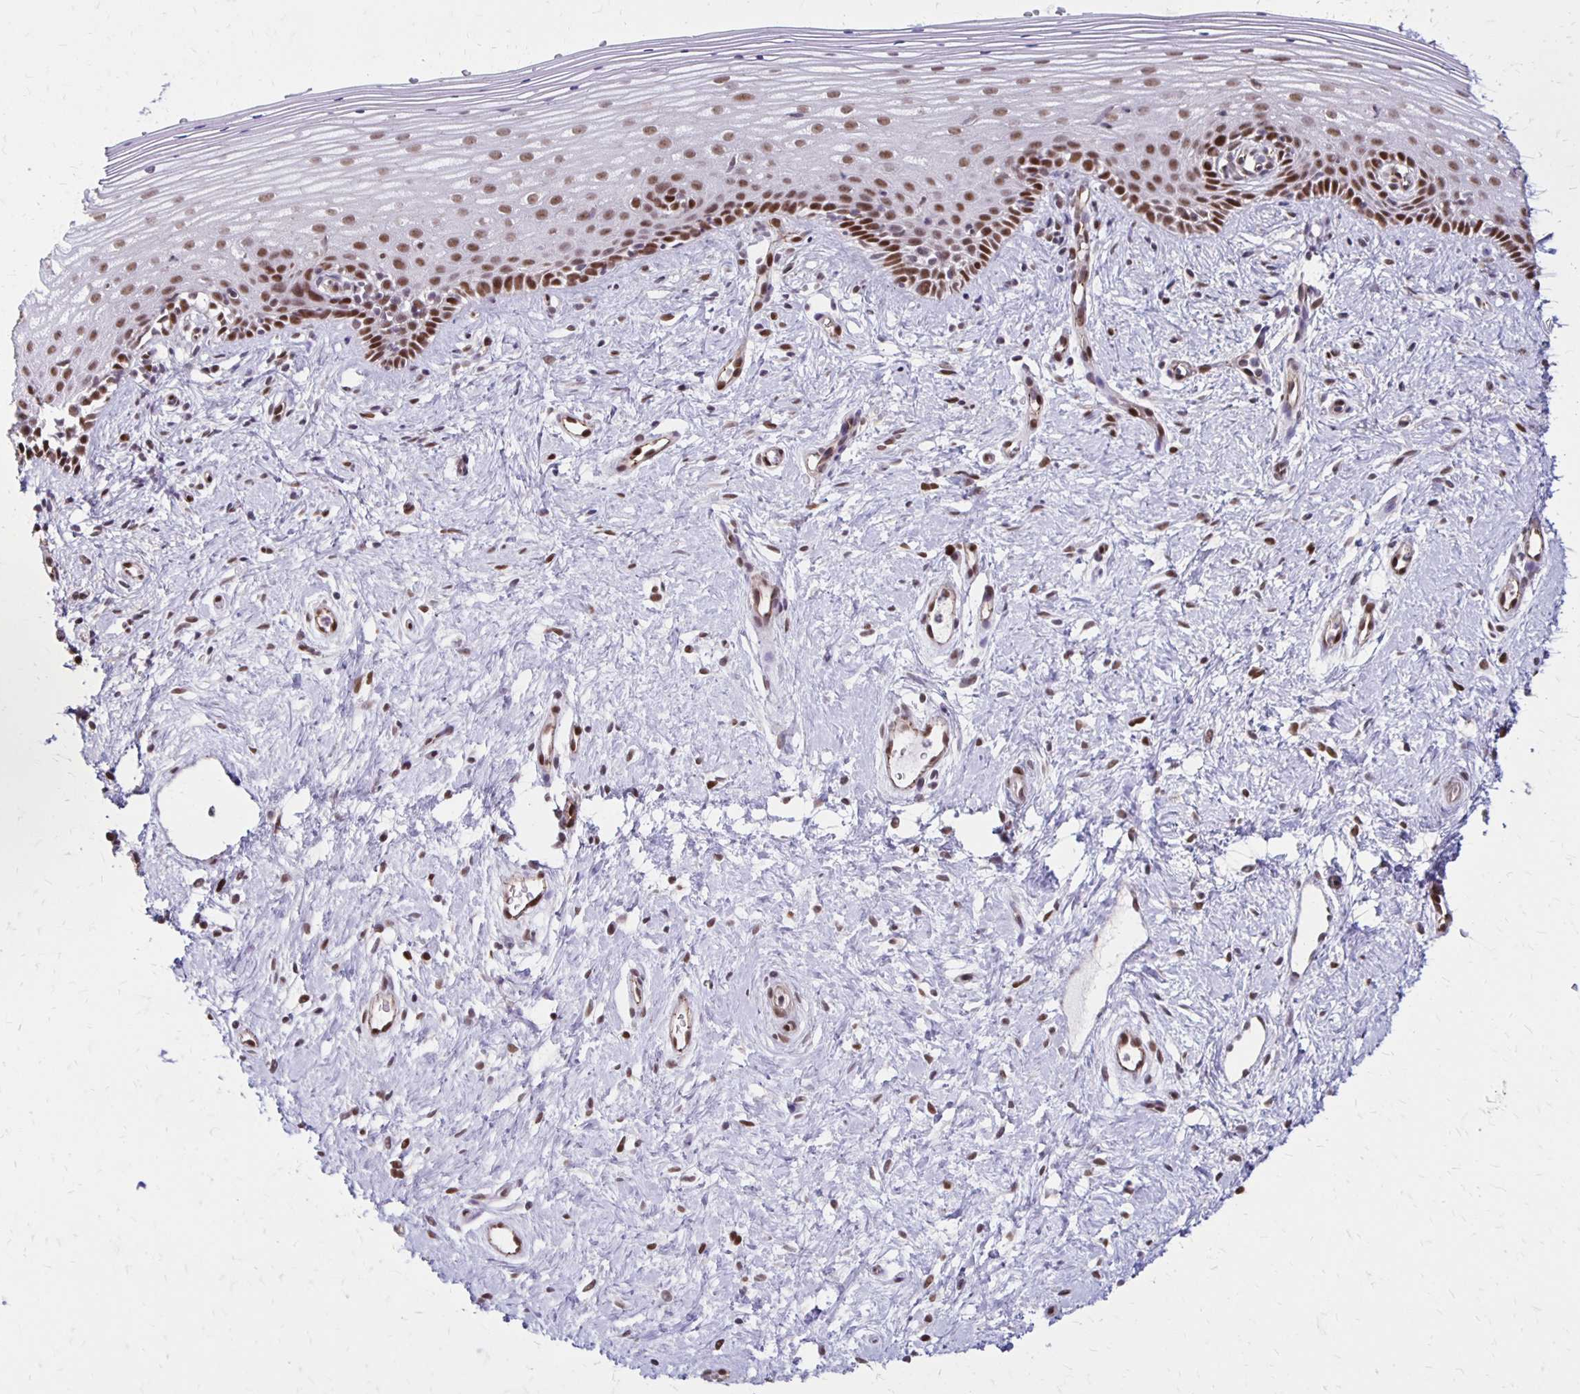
{"staining": {"intensity": "strong", "quantity": "25%-75%", "location": "nuclear"}, "tissue": "vagina", "cell_type": "Squamous epithelial cells", "image_type": "normal", "snomed": [{"axis": "morphology", "description": "Normal tissue, NOS"}, {"axis": "topography", "description": "Vagina"}], "caption": "This photomicrograph exhibits IHC staining of normal human vagina, with high strong nuclear positivity in about 25%-75% of squamous epithelial cells.", "gene": "DDB2", "patient": {"sex": "female", "age": 42}}